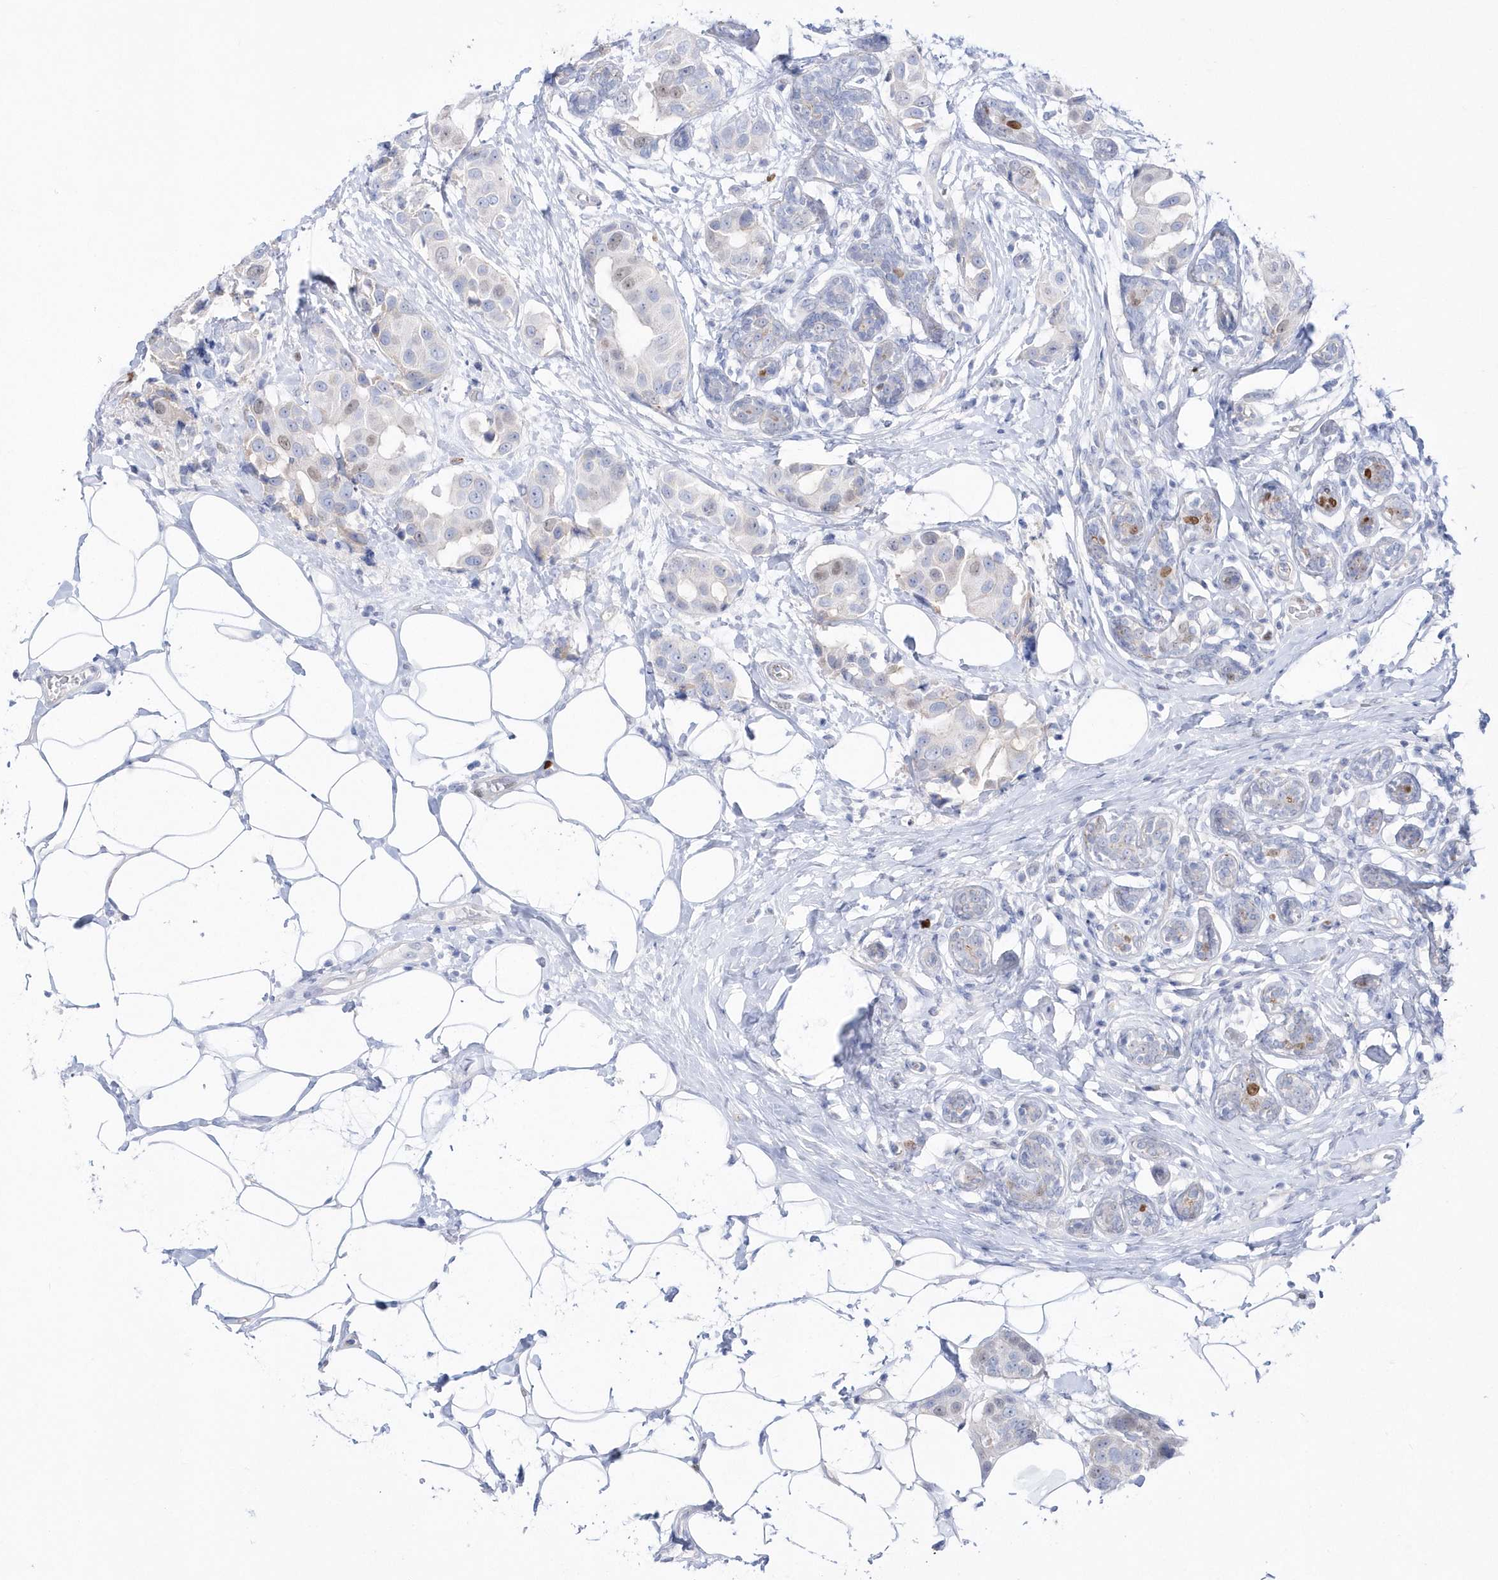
{"staining": {"intensity": "weak", "quantity": "<25%", "location": "nuclear"}, "tissue": "breast cancer", "cell_type": "Tumor cells", "image_type": "cancer", "snomed": [{"axis": "morphology", "description": "Normal tissue, NOS"}, {"axis": "morphology", "description": "Duct carcinoma"}, {"axis": "topography", "description": "Breast"}], "caption": "Tumor cells are negative for protein expression in human breast intraductal carcinoma. The staining is performed using DAB (3,3'-diaminobenzidine) brown chromogen with nuclei counter-stained in using hematoxylin.", "gene": "TMCO6", "patient": {"sex": "female", "age": 39}}